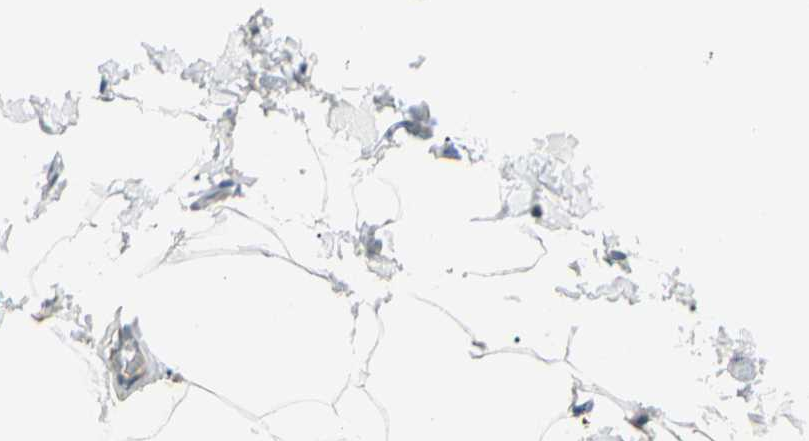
{"staining": {"intensity": "weak", "quantity": "<25%", "location": "cytoplasmic/membranous"}, "tissue": "adipose tissue", "cell_type": "Adipocytes", "image_type": "normal", "snomed": [{"axis": "morphology", "description": "Normal tissue, NOS"}, {"axis": "topography", "description": "Vascular tissue"}], "caption": "This image is of normal adipose tissue stained with immunohistochemistry (IHC) to label a protein in brown with the nuclei are counter-stained blue. There is no staining in adipocytes. The staining is performed using DAB (3,3'-diaminobenzidine) brown chromogen with nuclei counter-stained in using hematoxylin.", "gene": "MRPL9", "patient": {"sex": "male", "age": 41}}